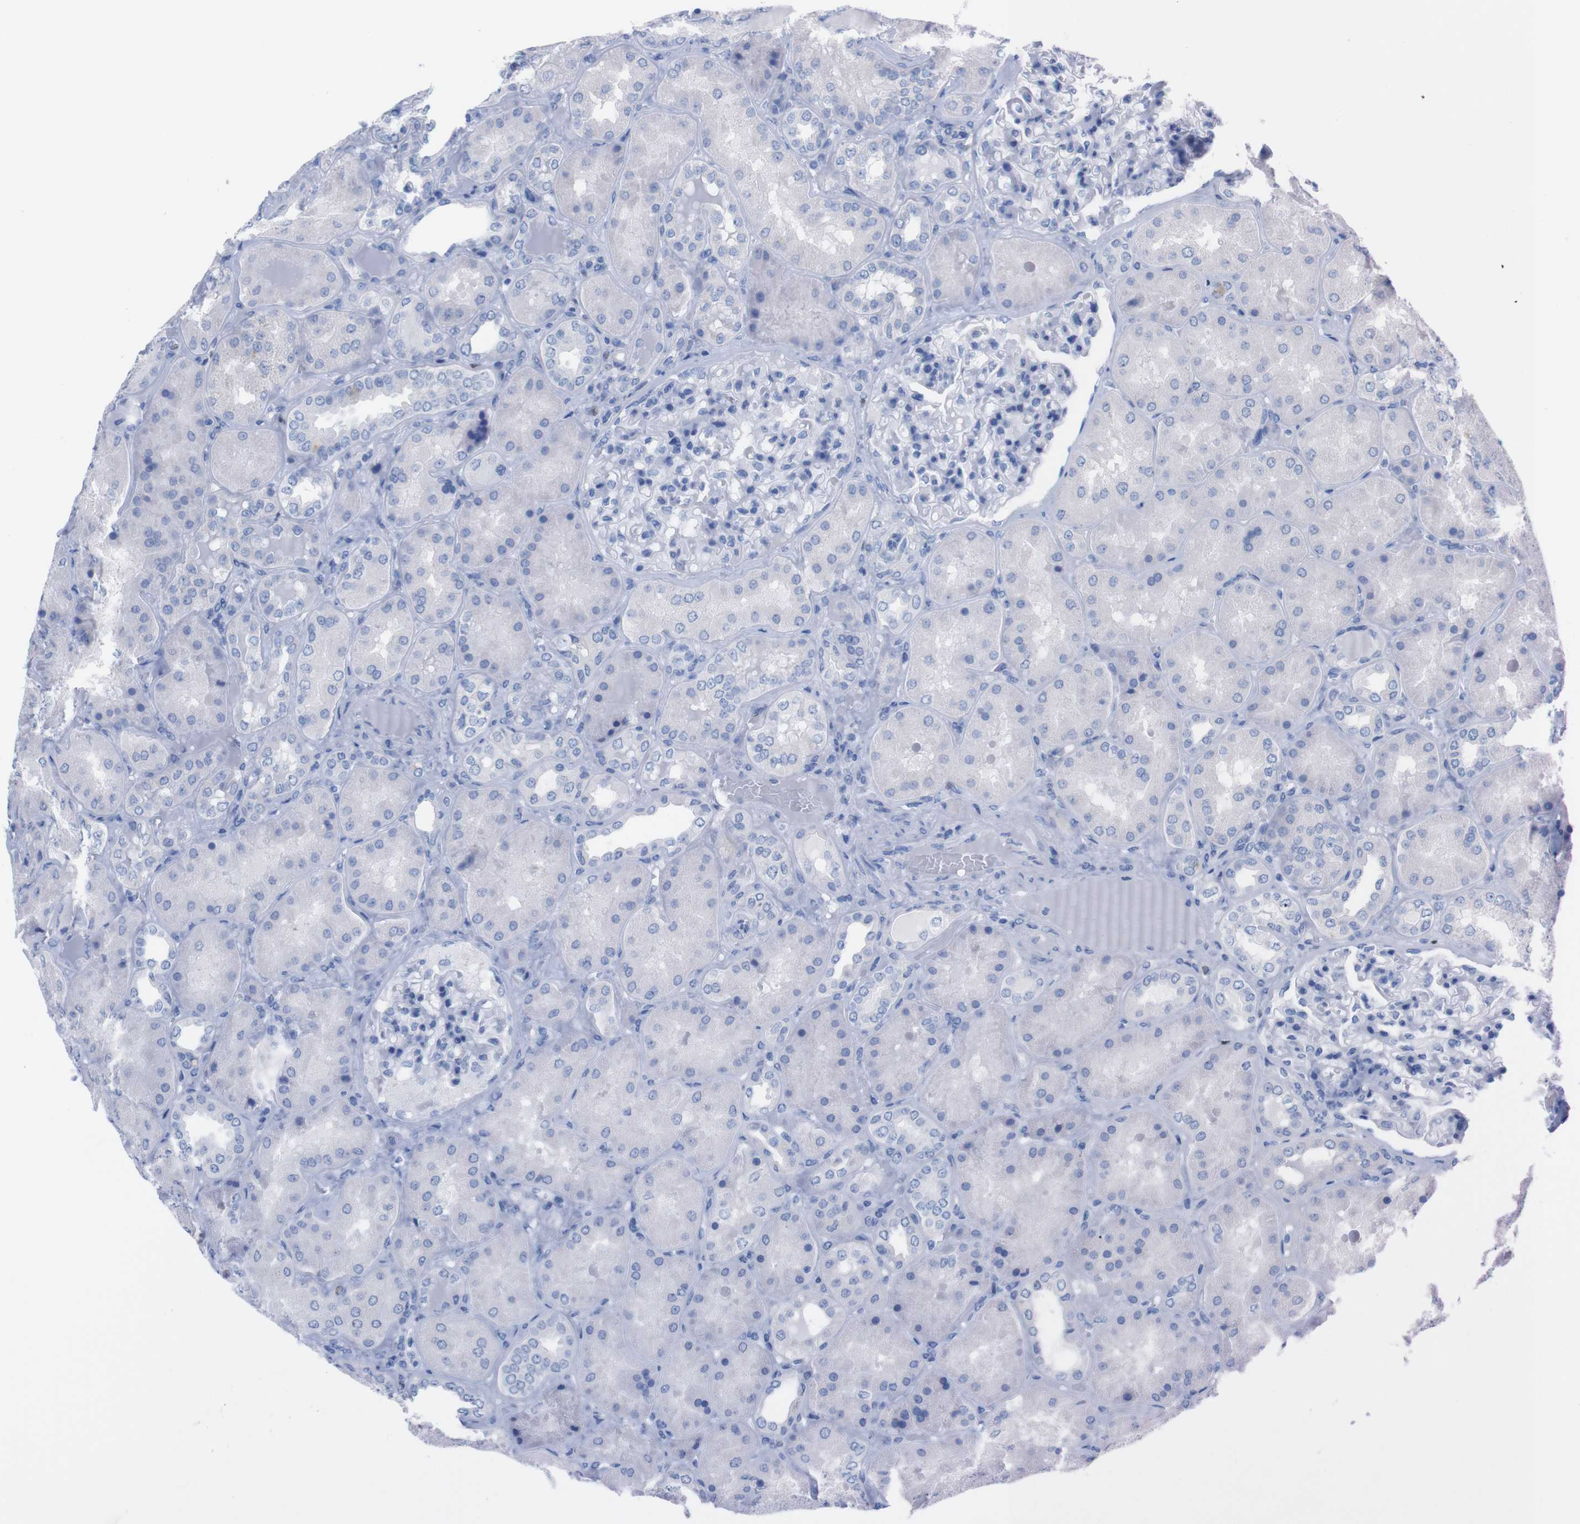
{"staining": {"intensity": "negative", "quantity": "none", "location": "none"}, "tissue": "kidney", "cell_type": "Cells in glomeruli", "image_type": "normal", "snomed": [{"axis": "morphology", "description": "Normal tissue, NOS"}, {"axis": "topography", "description": "Kidney"}], "caption": "A high-resolution photomicrograph shows immunohistochemistry staining of unremarkable kidney, which exhibits no significant positivity in cells in glomeruli. (DAB (3,3'-diaminobenzidine) IHC with hematoxylin counter stain).", "gene": "P2RY12", "patient": {"sex": "female", "age": 56}}